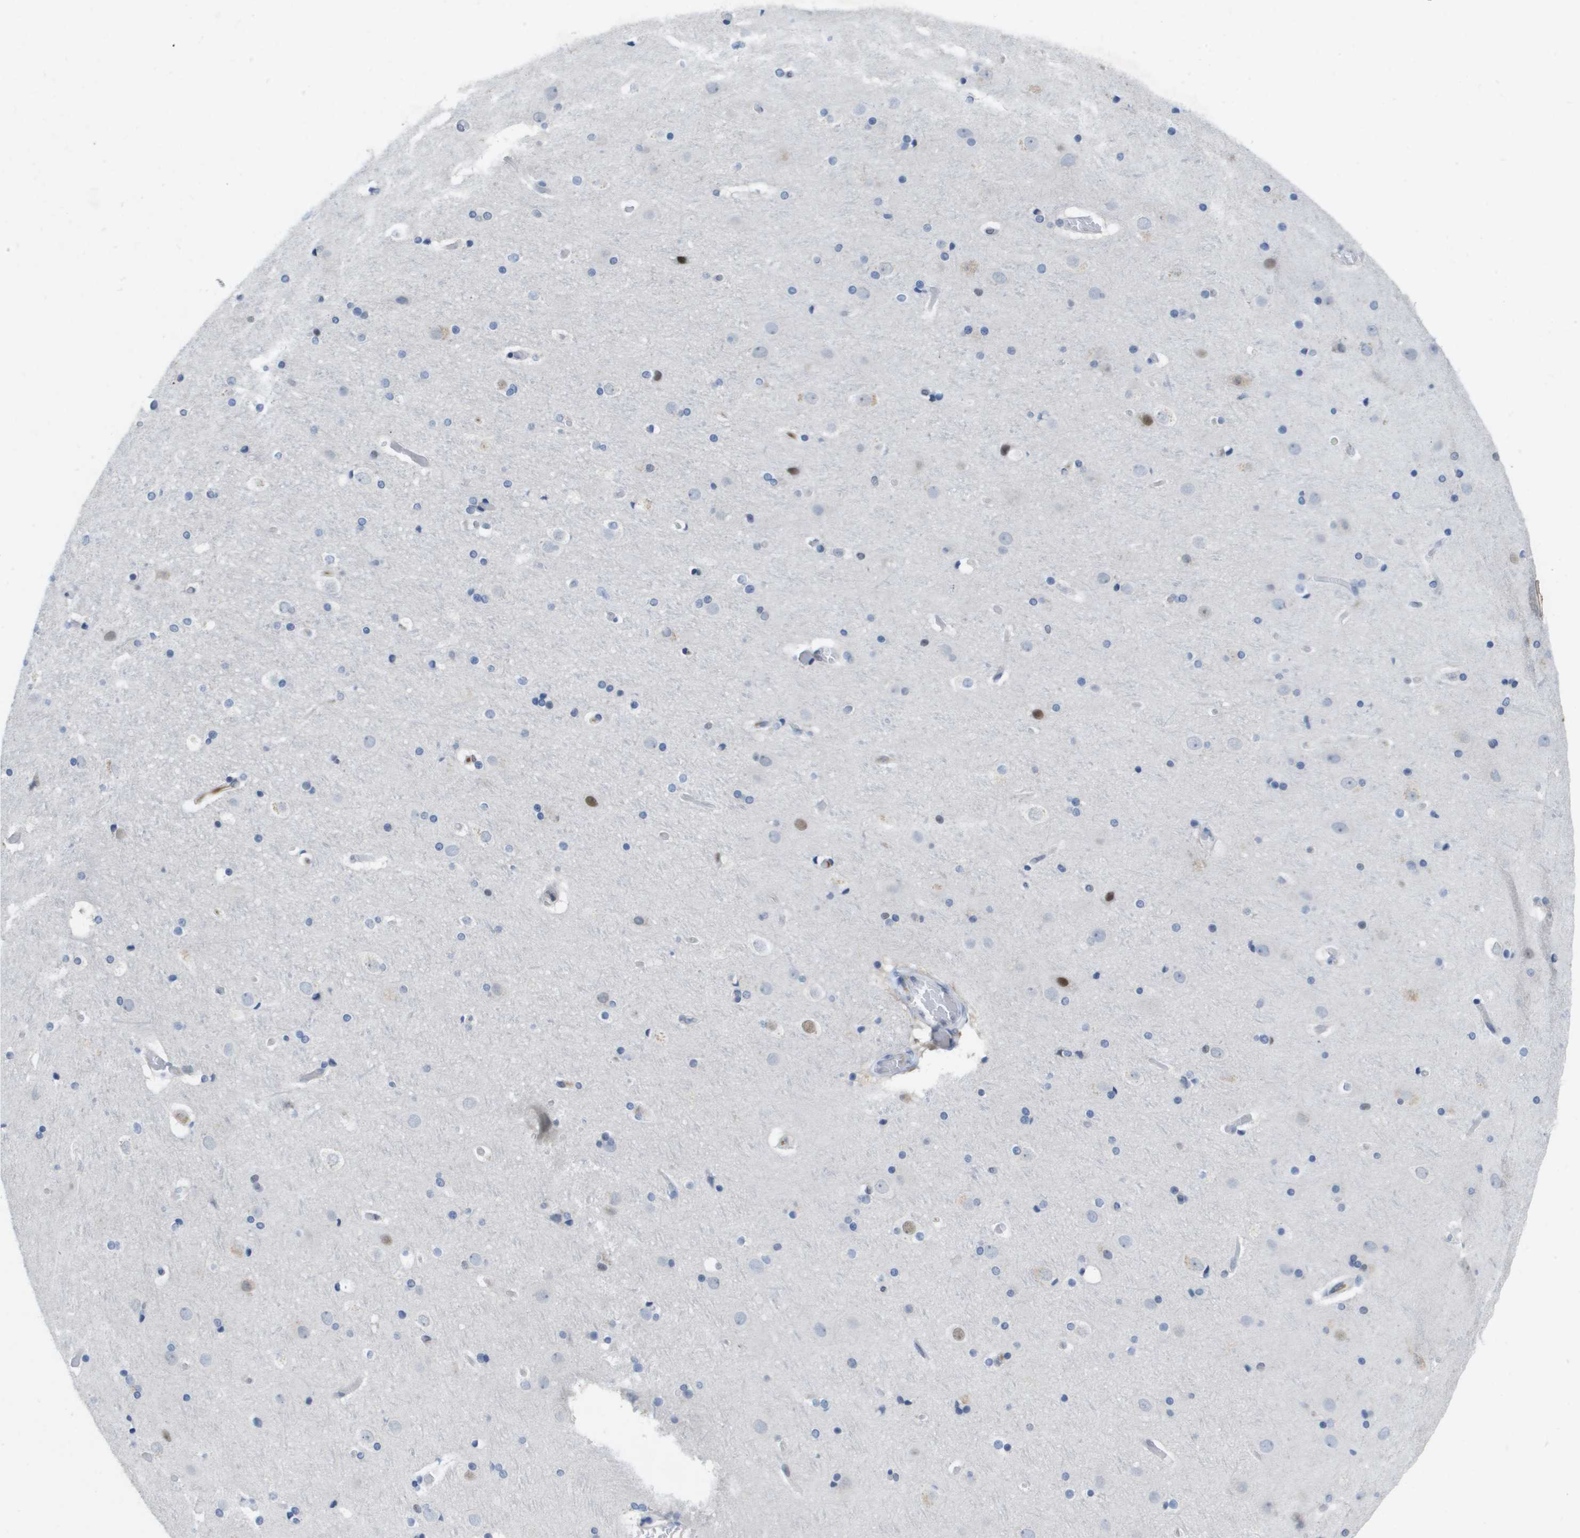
{"staining": {"intensity": "negative", "quantity": "none", "location": "none"}, "tissue": "cerebral cortex", "cell_type": "Endothelial cells", "image_type": "normal", "snomed": [{"axis": "morphology", "description": "Normal tissue, NOS"}, {"axis": "topography", "description": "Cerebral cortex"}], "caption": "Immunohistochemistry (IHC) image of normal cerebral cortex stained for a protein (brown), which displays no staining in endothelial cells.", "gene": "TP53RK", "patient": {"sex": "male", "age": 57}}